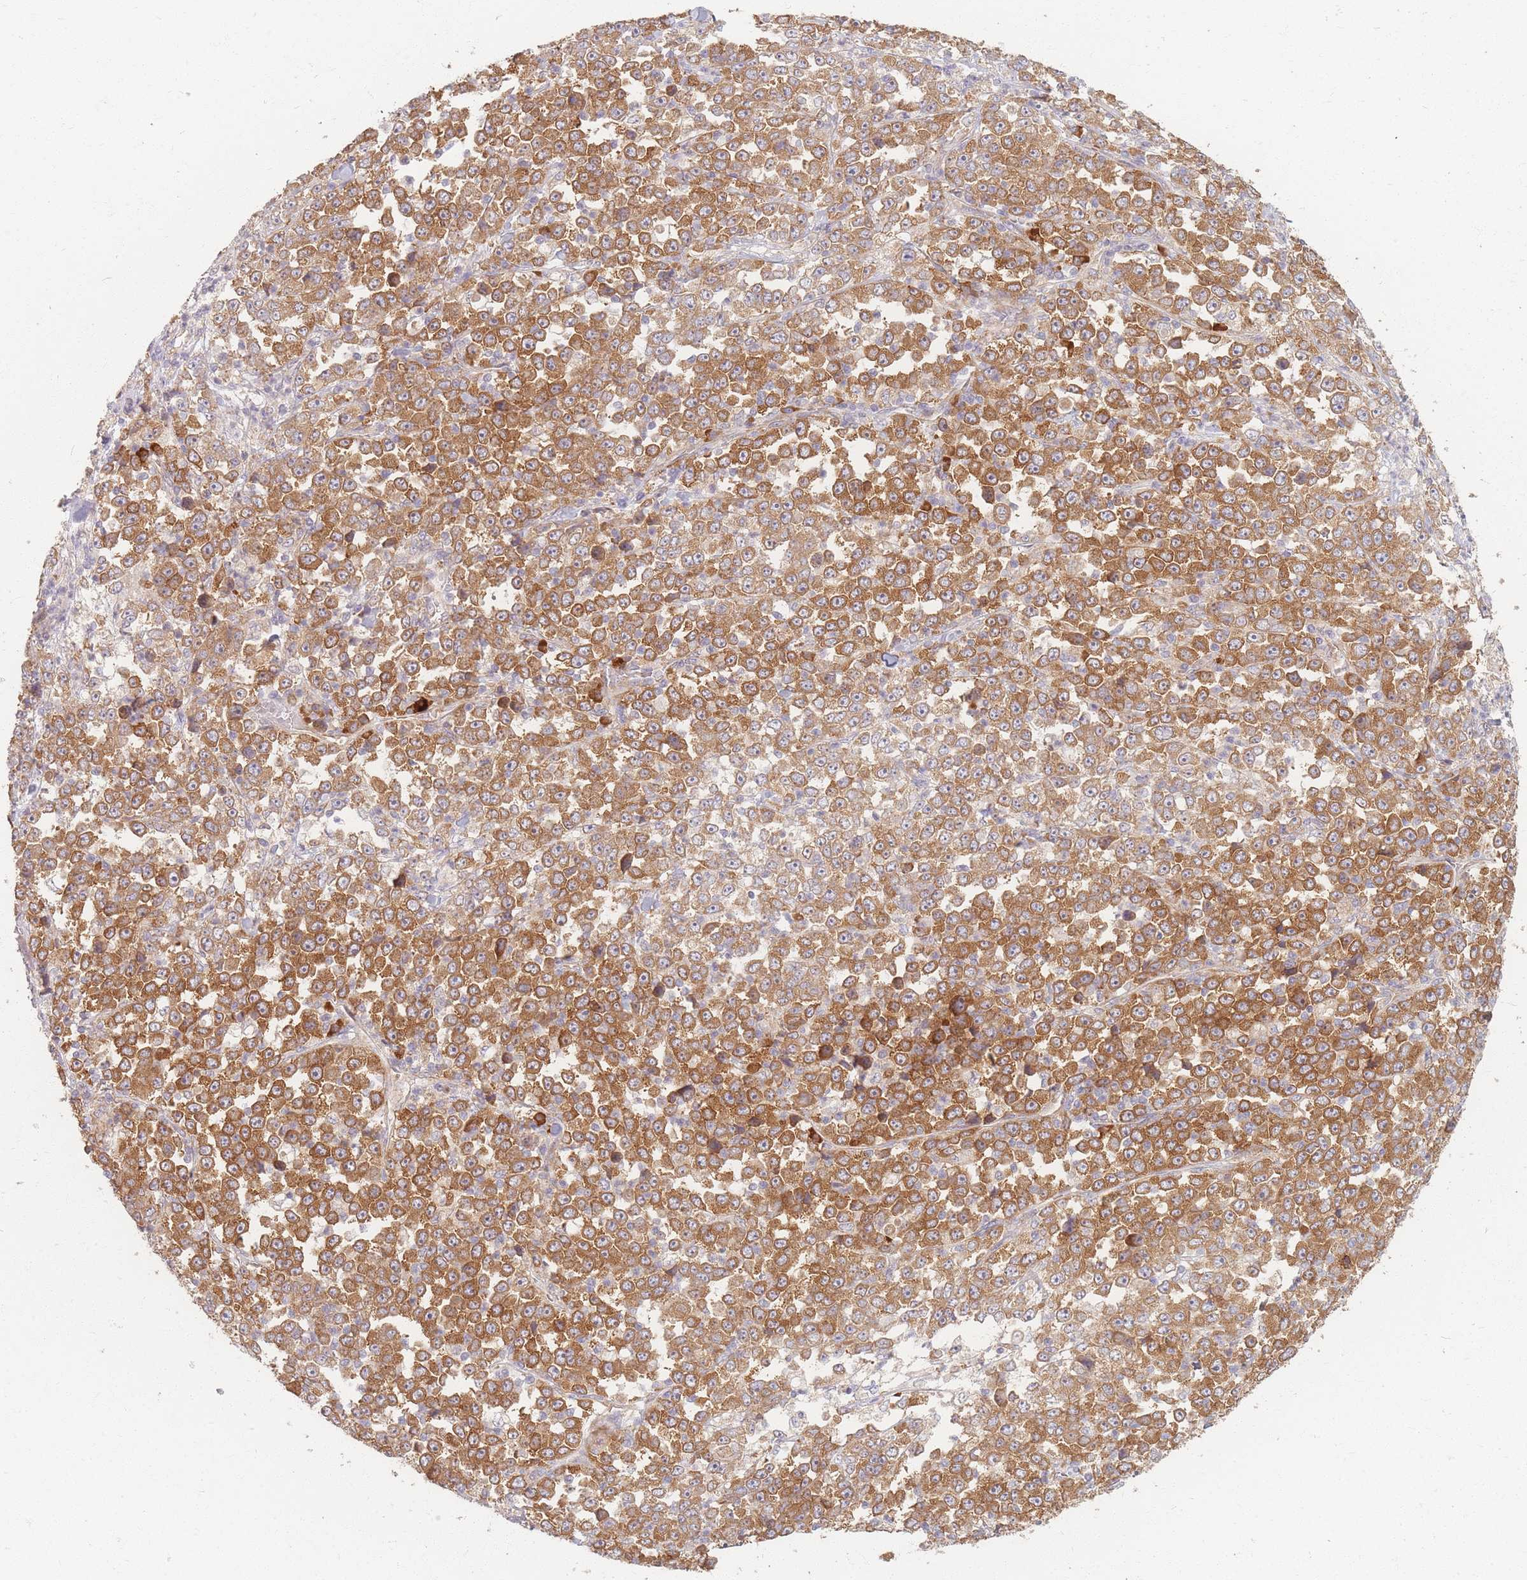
{"staining": {"intensity": "moderate", "quantity": ">75%", "location": "cytoplasmic/membranous"}, "tissue": "stomach cancer", "cell_type": "Tumor cells", "image_type": "cancer", "snomed": [{"axis": "morphology", "description": "Normal tissue, NOS"}, {"axis": "morphology", "description": "Adenocarcinoma, NOS"}, {"axis": "topography", "description": "Stomach, upper"}, {"axis": "topography", "description": "Stomach"}], "caption": "Protein analysis of stomach adenocarcinoma tissue demonstrates moderate cytoplasmic/membranous expression in approximately >75% of tumor cells. (brown staining indicates protein expression, while blue staining denotes nuclei).", "gene": "SMIM14", "patient": {"sex": "male", "age": 59}}